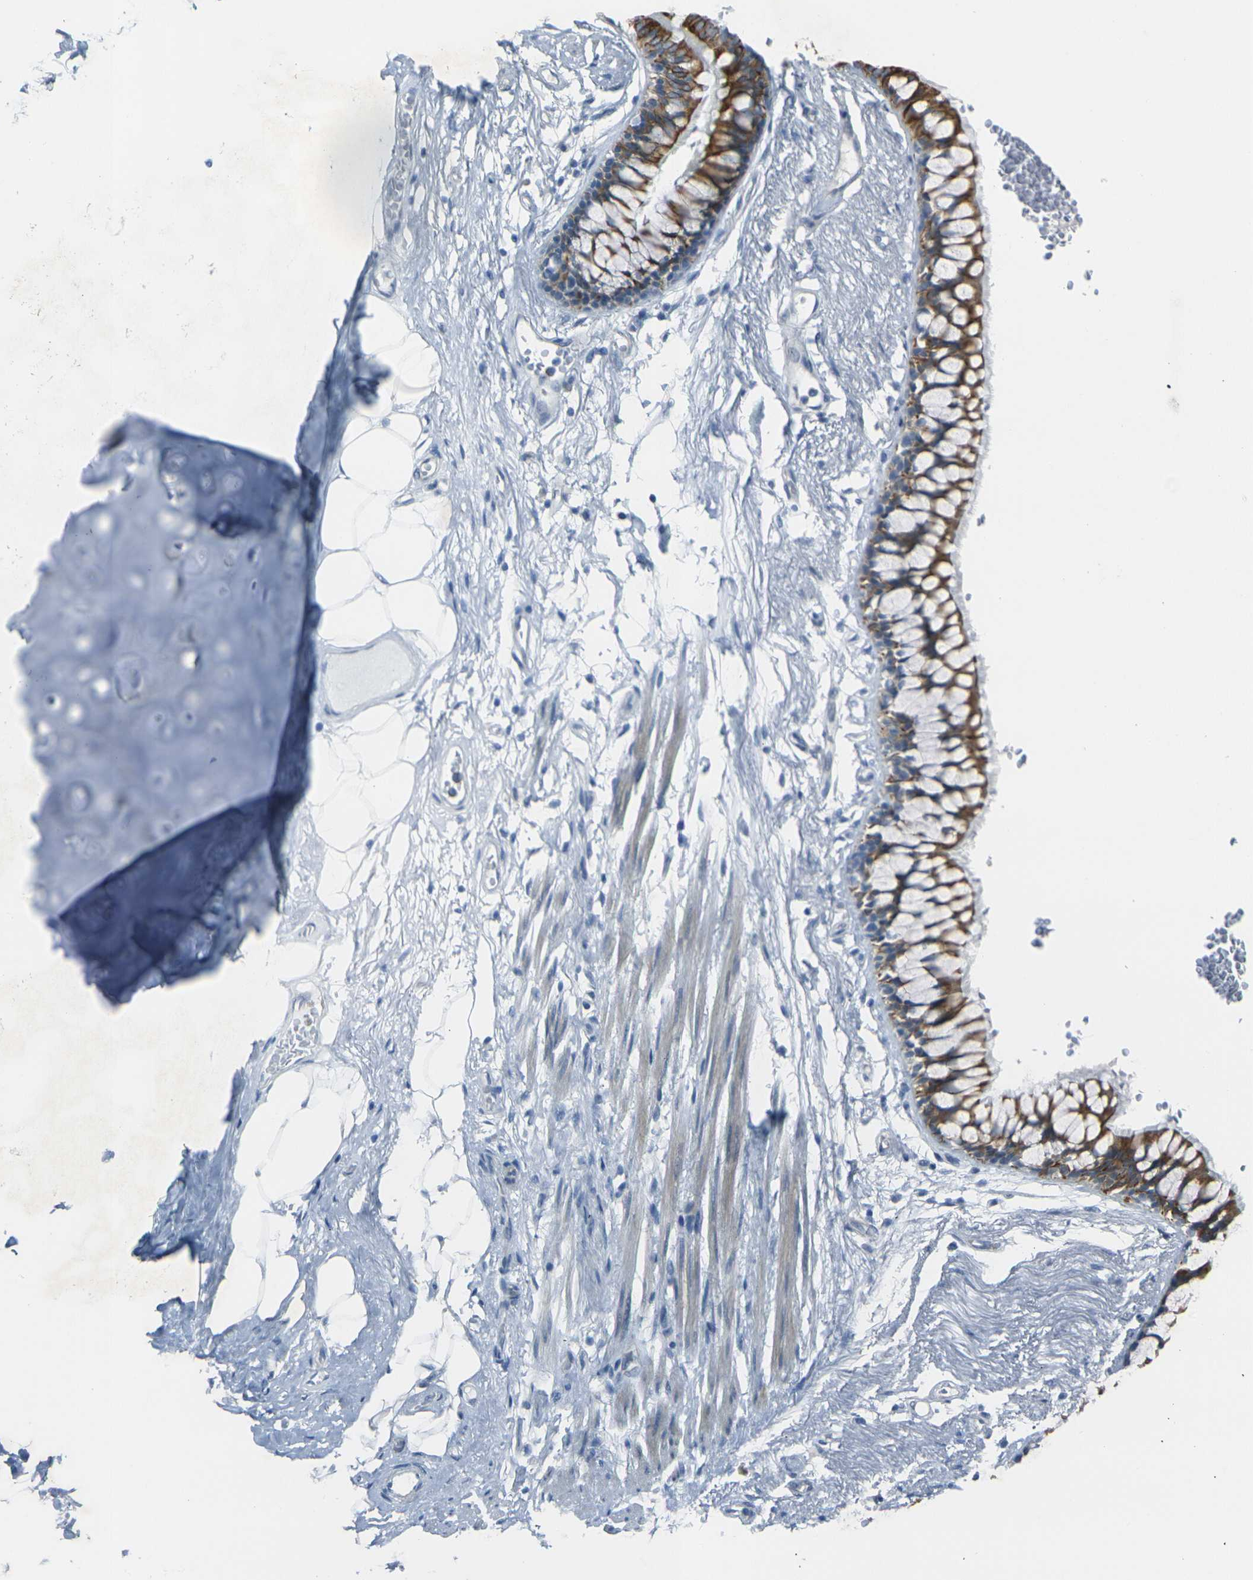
{"staining": {"intensity": "negative", "quantity": "none", "location": "none"}, "tissue": "adipose tissue", "cell_type": "Adipocytes", "image_type": "normal", "snomed": [{"axis": "morphology", "description": "Normal tissue, NOS"}, {"axis": "topography", "description": "Cartilage tissue"}, {"axis": "topography", "description": "Bronchus"}], "caption": "Protein analysis of normal adipose tissue exhibits no significant expression in adipocytes. The staining is performed using DAB (3,3'-diaminobenzidine) brown chromogen with nuclei counter-stained in using hematoxylin.", "gene": "ANKRD46", "patient": {"sex": "female", "age": 73}}